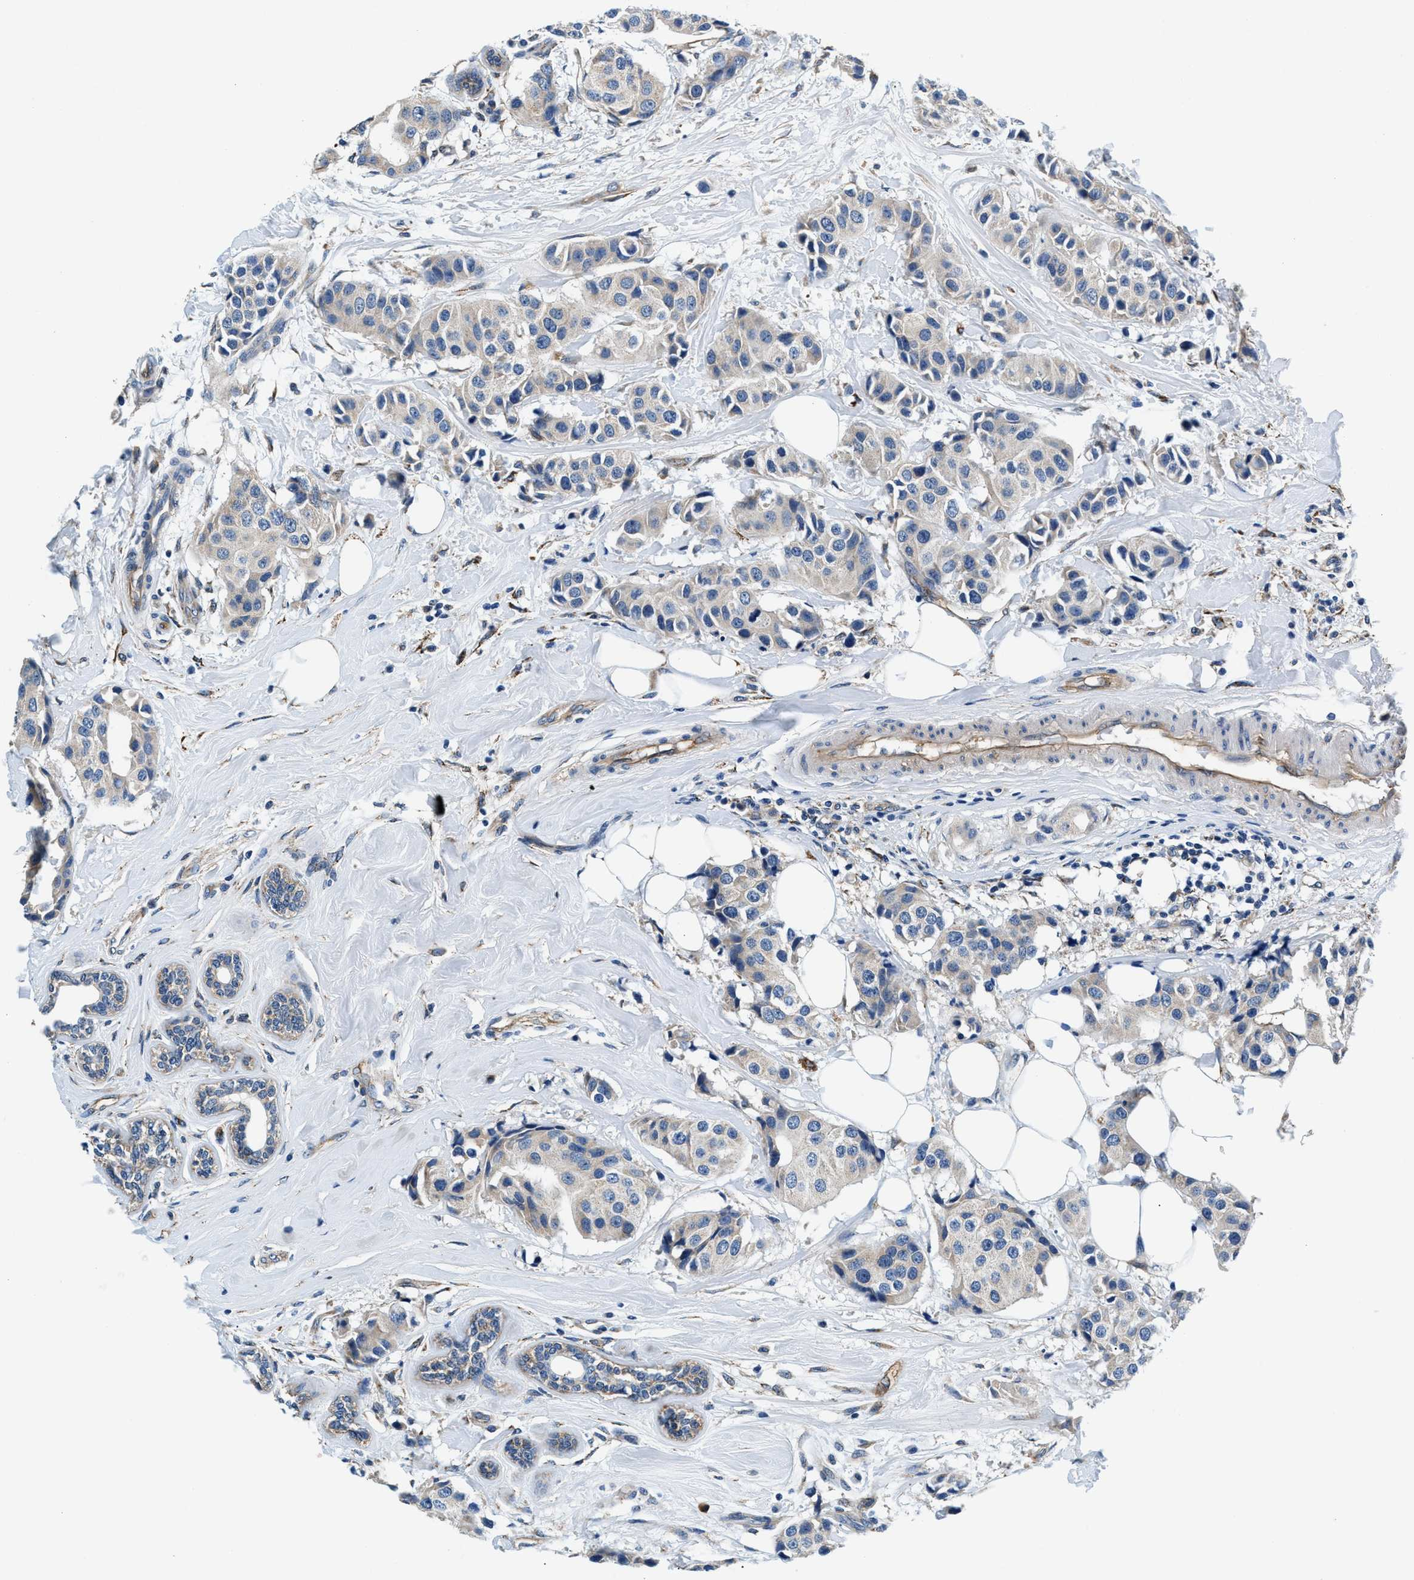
{"staining": {"intensity": "negative", "quantity": "none", "location": "none"}, "tissue": "breast cancer", "cell_type": "Tumor cells", "image_type": "cancer", "snomed": [{"axis": "morphology", "description": "Normal tissue, NOS"}, {"axis": "morphology", "description": "Duct carcinoma"}, {"axis": "topography", "description": "Breast"}], "caption": "There is no significant positivity in tumor cells of breast intraductal carcinoma.", "gene": "PRTFDC1", "patient": {"sex": "female", "age": 39}}